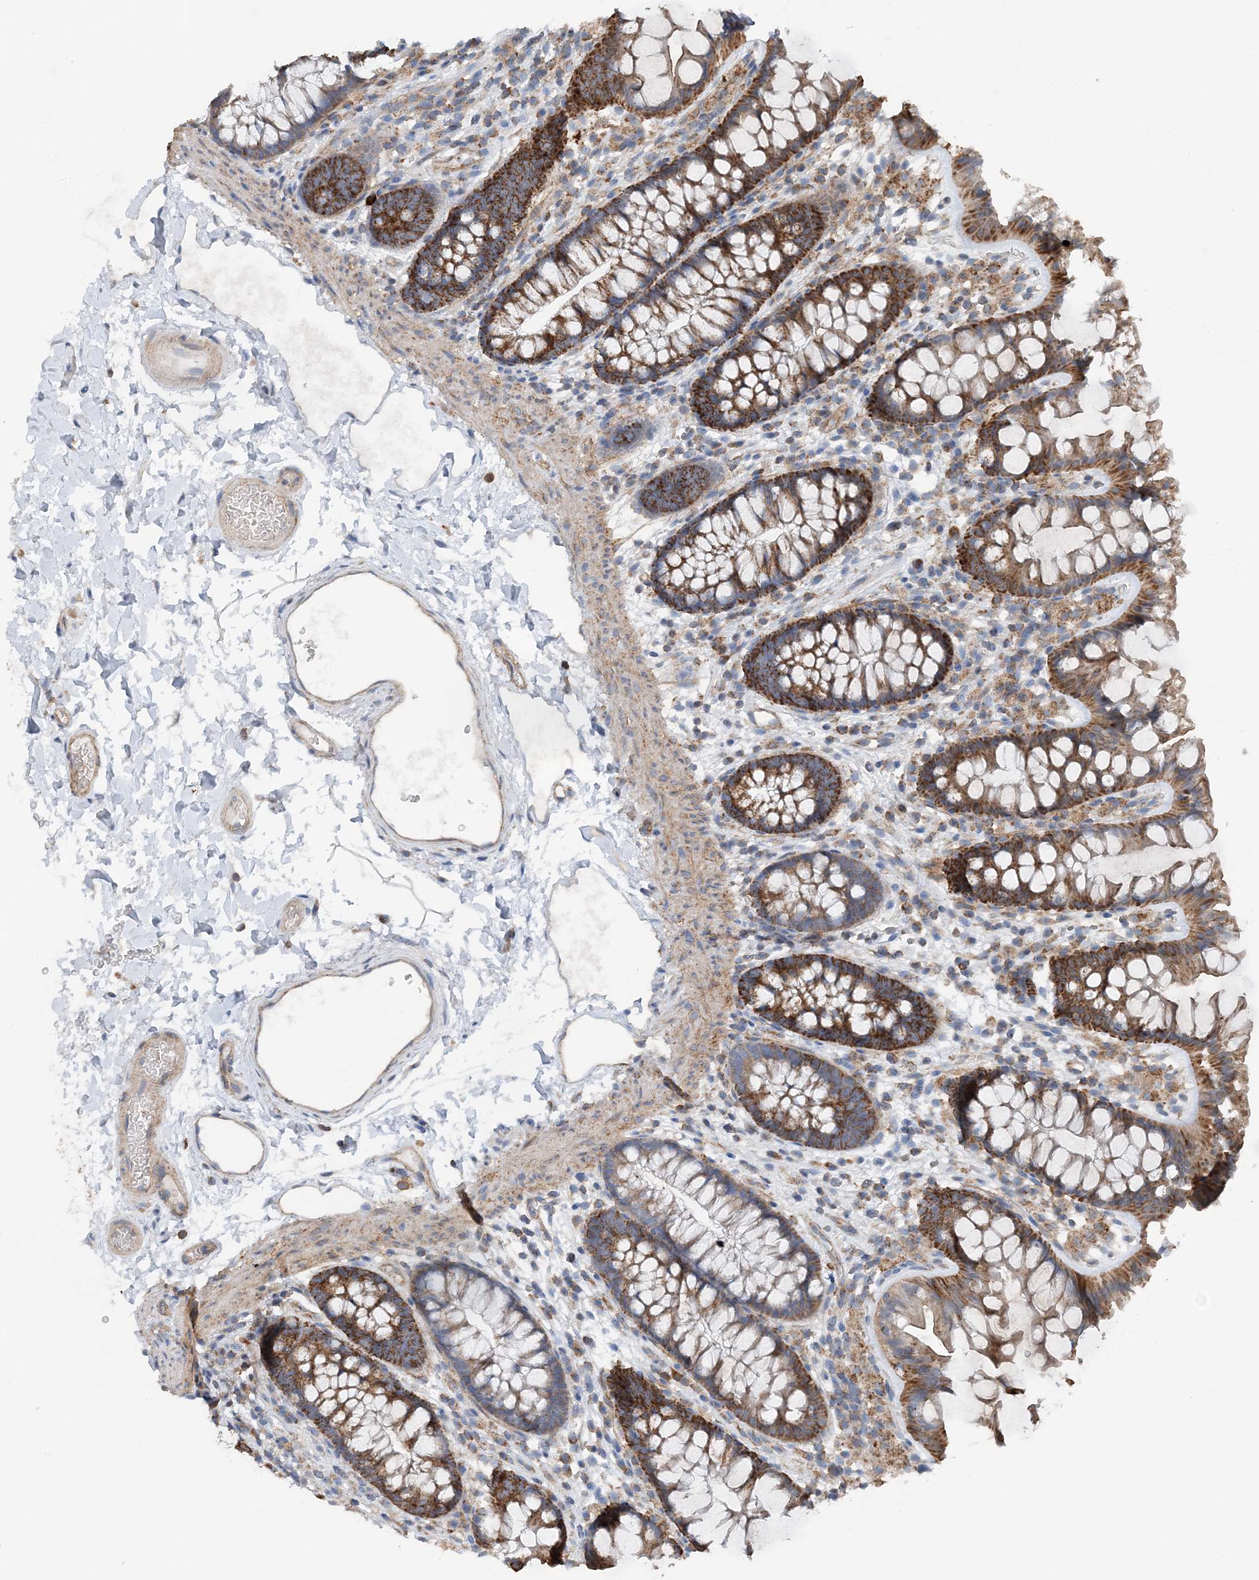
{"staining": {"intensity": "moderate", "quantity": ">75%", "location": "cytoplasmic/membranous"}, "tissue": "colon", "cell_type": "Endothelial cells", "image_type": "normal", "snomed": [{"axis": "morphology", "description": "Normal tissue, NOS"}, {"axis": "topography", "description": "Colon"}], "caption": "IHC photomicrograph of benign colon stained for a protein (brown), which demonstrates medium levels of moderate cytoplasmic/membranous positivity in approximately >75% of endothelial cells.", "gene": "SPRY2", "patient": {"sex": "female", "age": 62}}